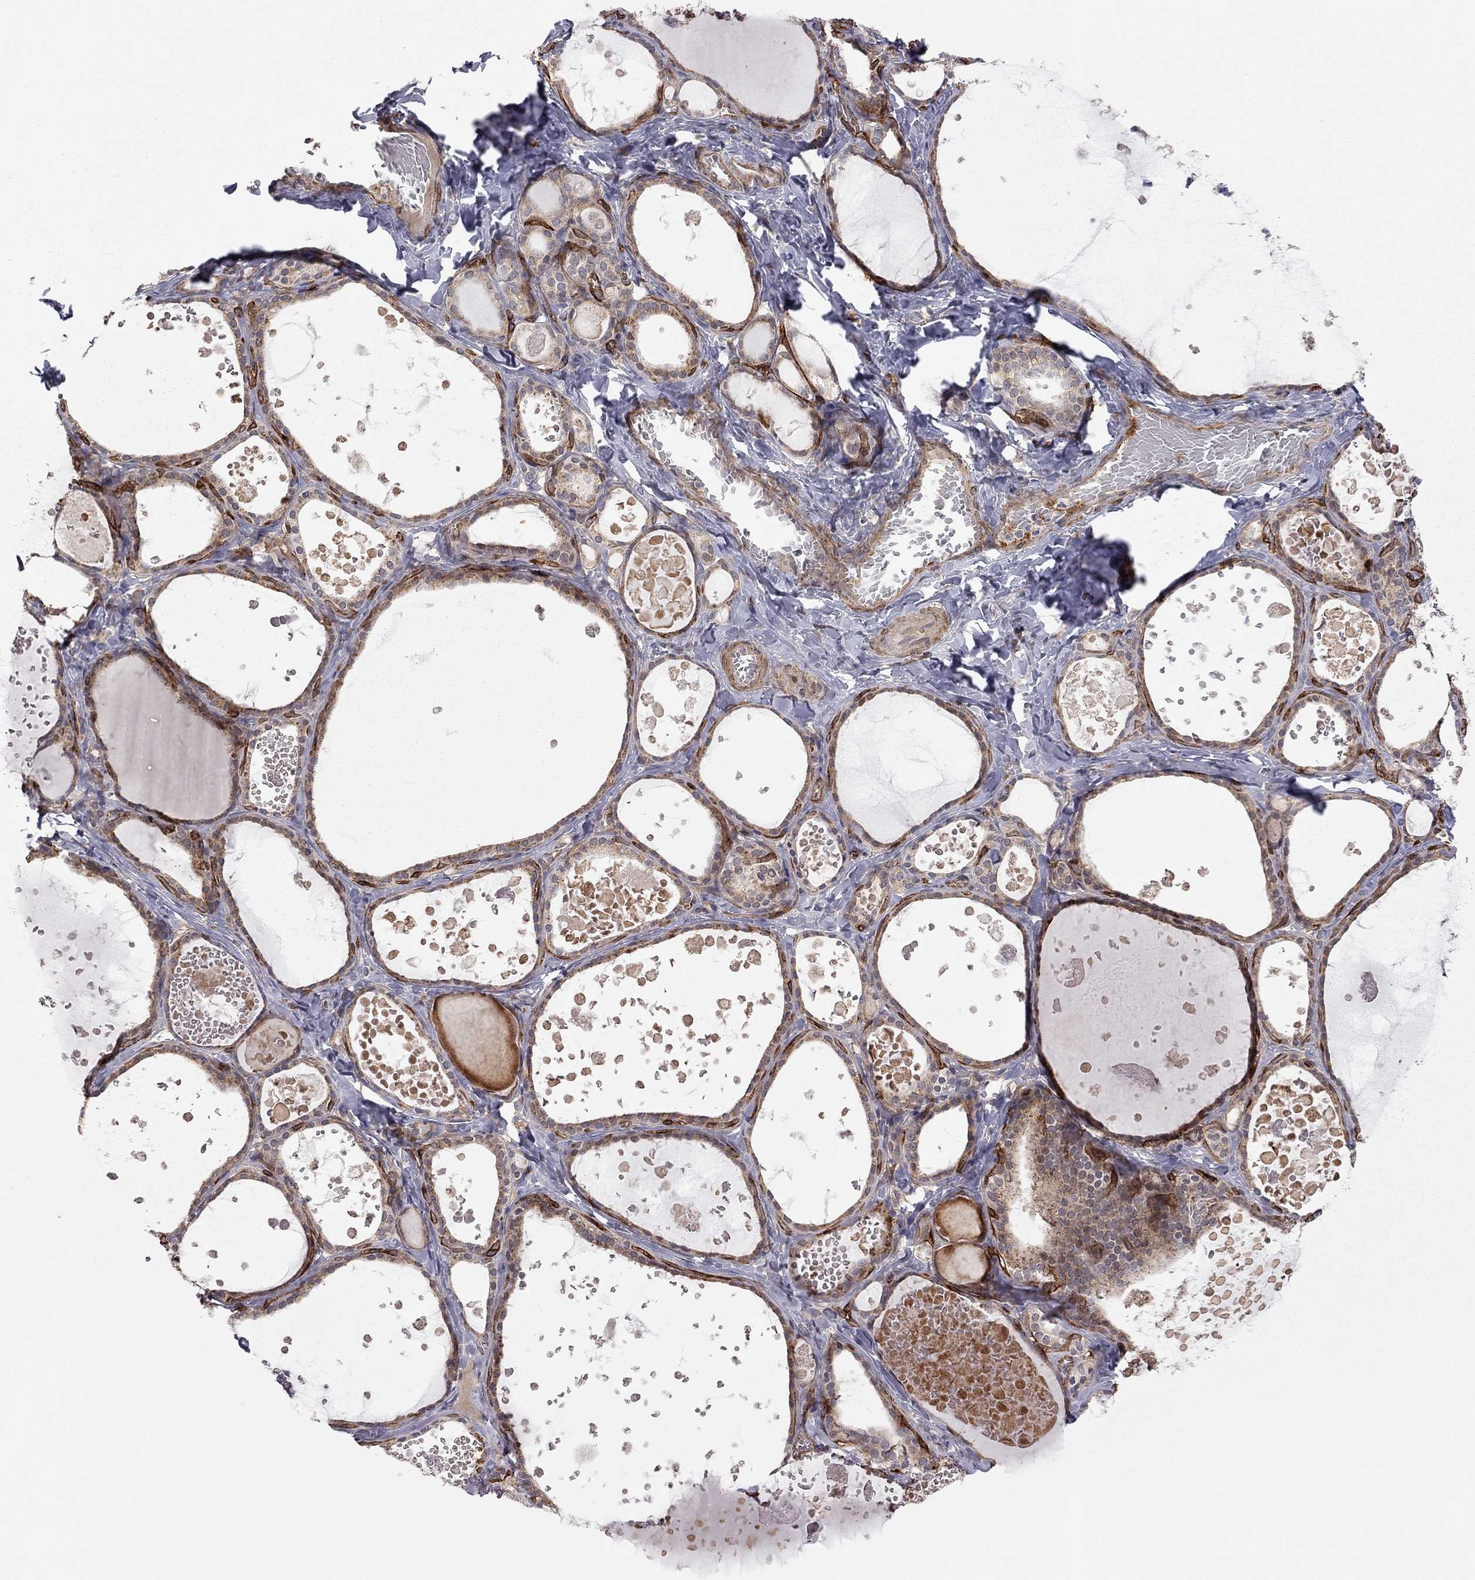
{"staining": {"intensity": "moderate", "quantity": ">75%", "location": "cytoplasmic/membranous"}, "tissue": "thyroid gland", "cell_type": "Glandular cells", "image_type": "normal", "snomed": [{"axis": "morphology", "description": "Normal tissue, NOS"}, {"axis": "topography", "description": "Thyroid gland"}], "caption": "Glandular cells exhibit medium levels of moderate cytoplasmic/membranous positivity in approximately >75% of cells in unremarkable thyroid gland.", "gene": "EXOC3L2", "patient": {"sex": "female", "age": 56}}